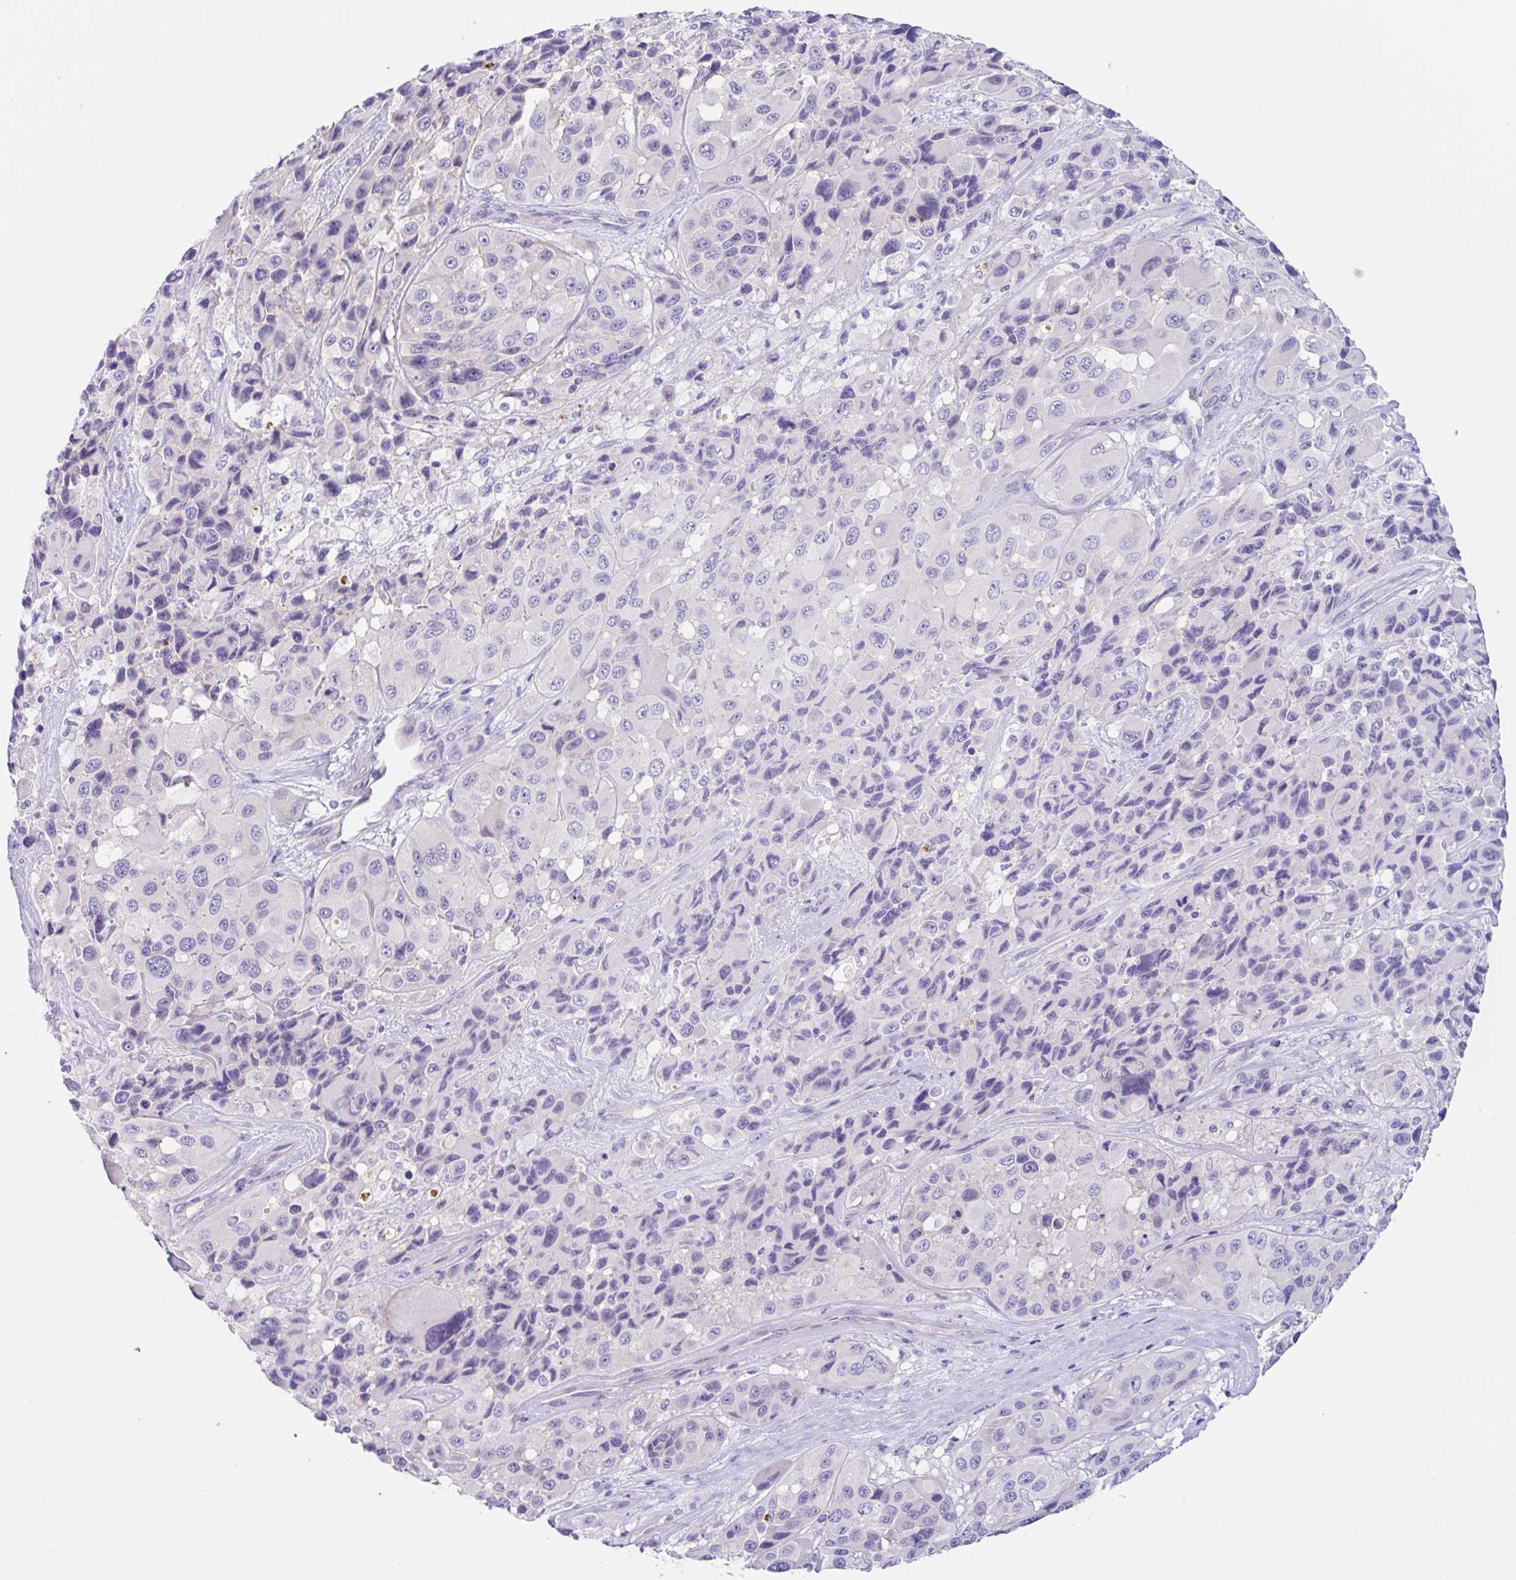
{"staining": {"intensity": "negative", "quantity": "none", "location": "none"}, "tissue": "melanoma", "cell_type": "Tumor cells", "image_type": "cancer", "snomed": [{"axis": "morphology", "description": "Malignant melanoma, Metastatic site"}, {"axis": "topography", "description": "Lymph node"}], "caption": "Protein analysis of malignant melanoma (metastatic site) exhibits no significant positivity in tumor cells. (DAB IHC visualized using brightfield microscopy, high magnification).", "gene": "OR6N2", "patient": {"sex": "female", "age": 65}}